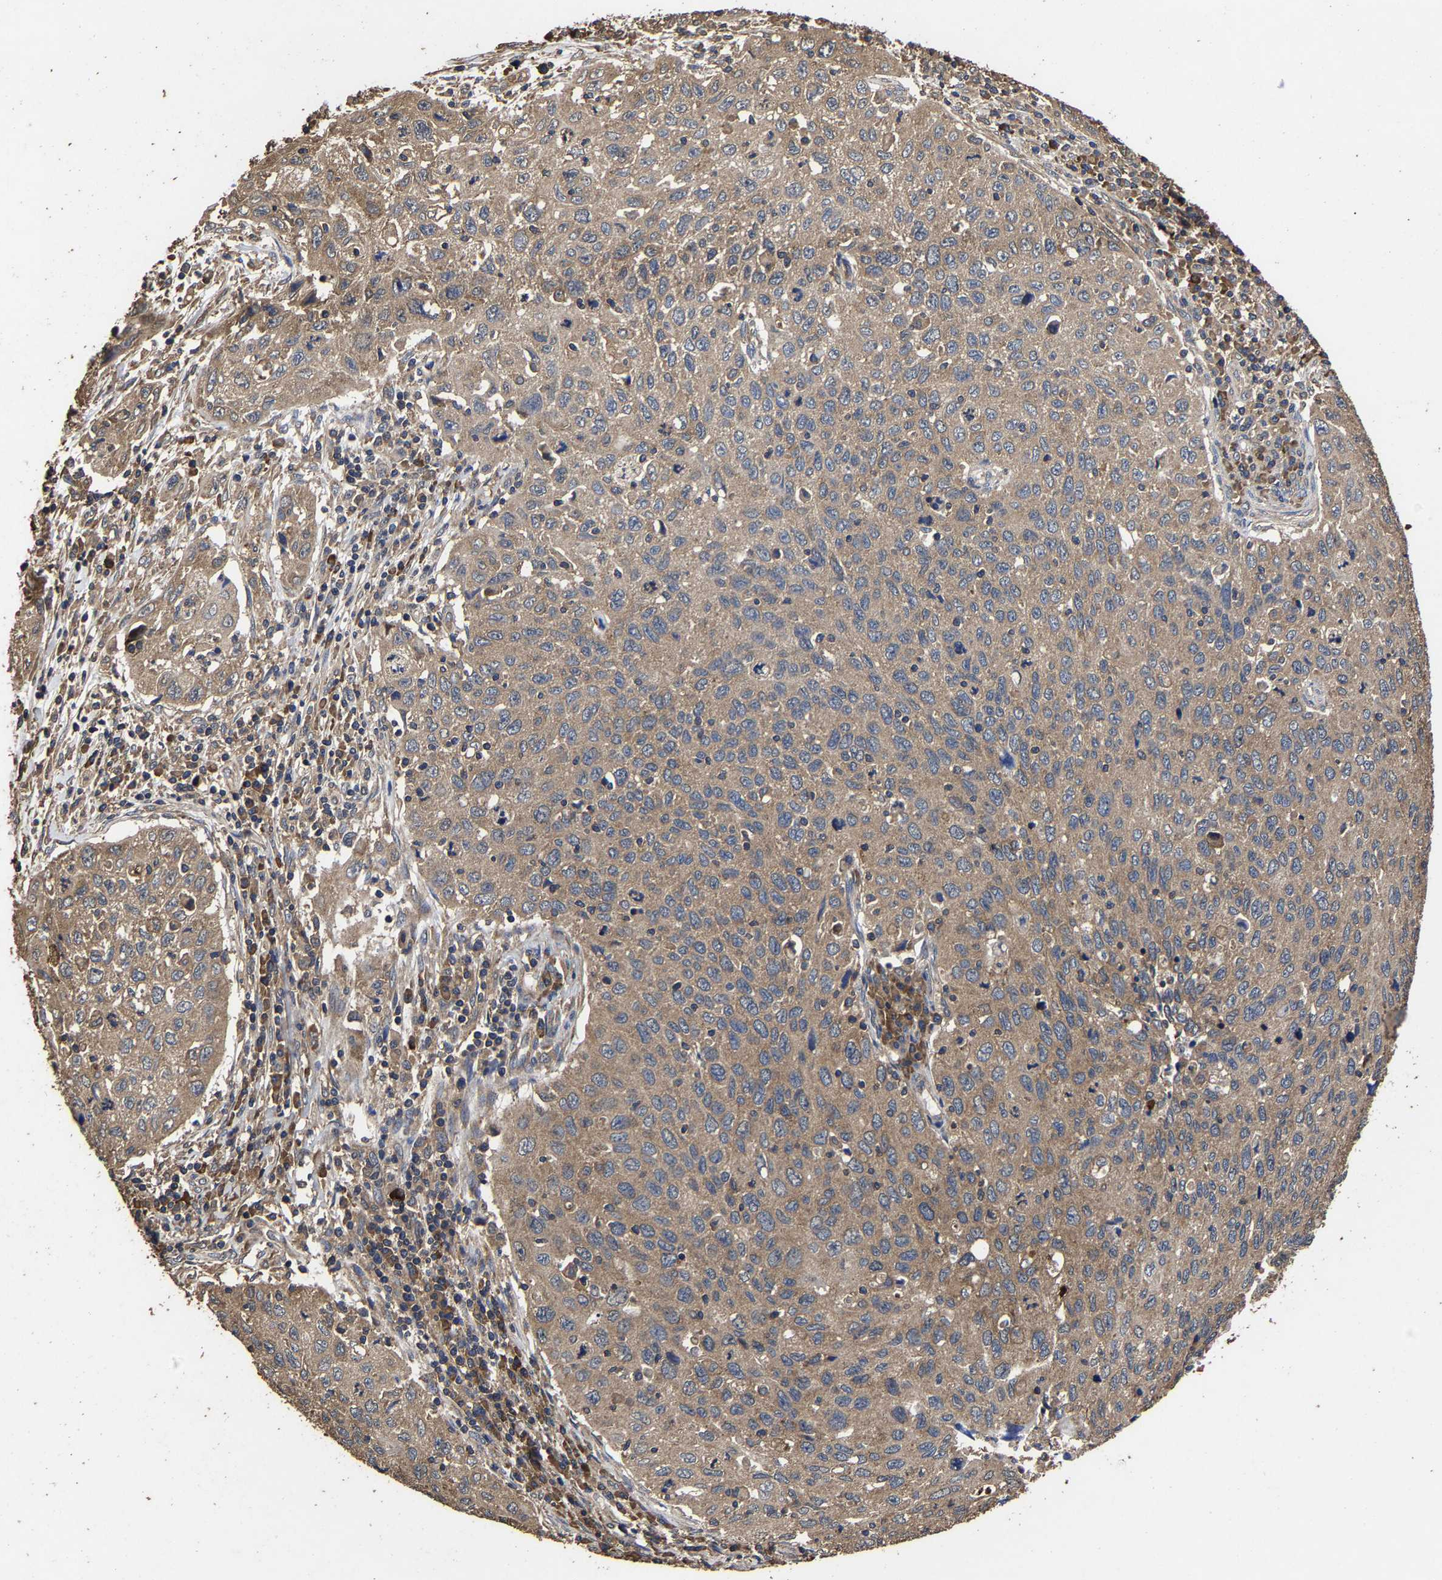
{"staining": {"intensity": "moderate", "quantity": ">75%", "location": "cytoplasmic/membranous"}, "tissue": "cervical cancer", "cell_type": "Tumor cells", "image_type": "cancer", "snomed": [{"axis": "morphology", "description": "Squamous cell carcinoma, NOS"}, {"axis": "topography", "description": "Cervix"}], "caption": "Cervical cancer (squamous cell carcinoma) stained for a protein (brown) demonstrates moderate cytoplasmic/membranous positive positivity in approximately >75% of tumor cells.", "gene": "ITCH", "patient": {"sex": "female", "age": 53}}